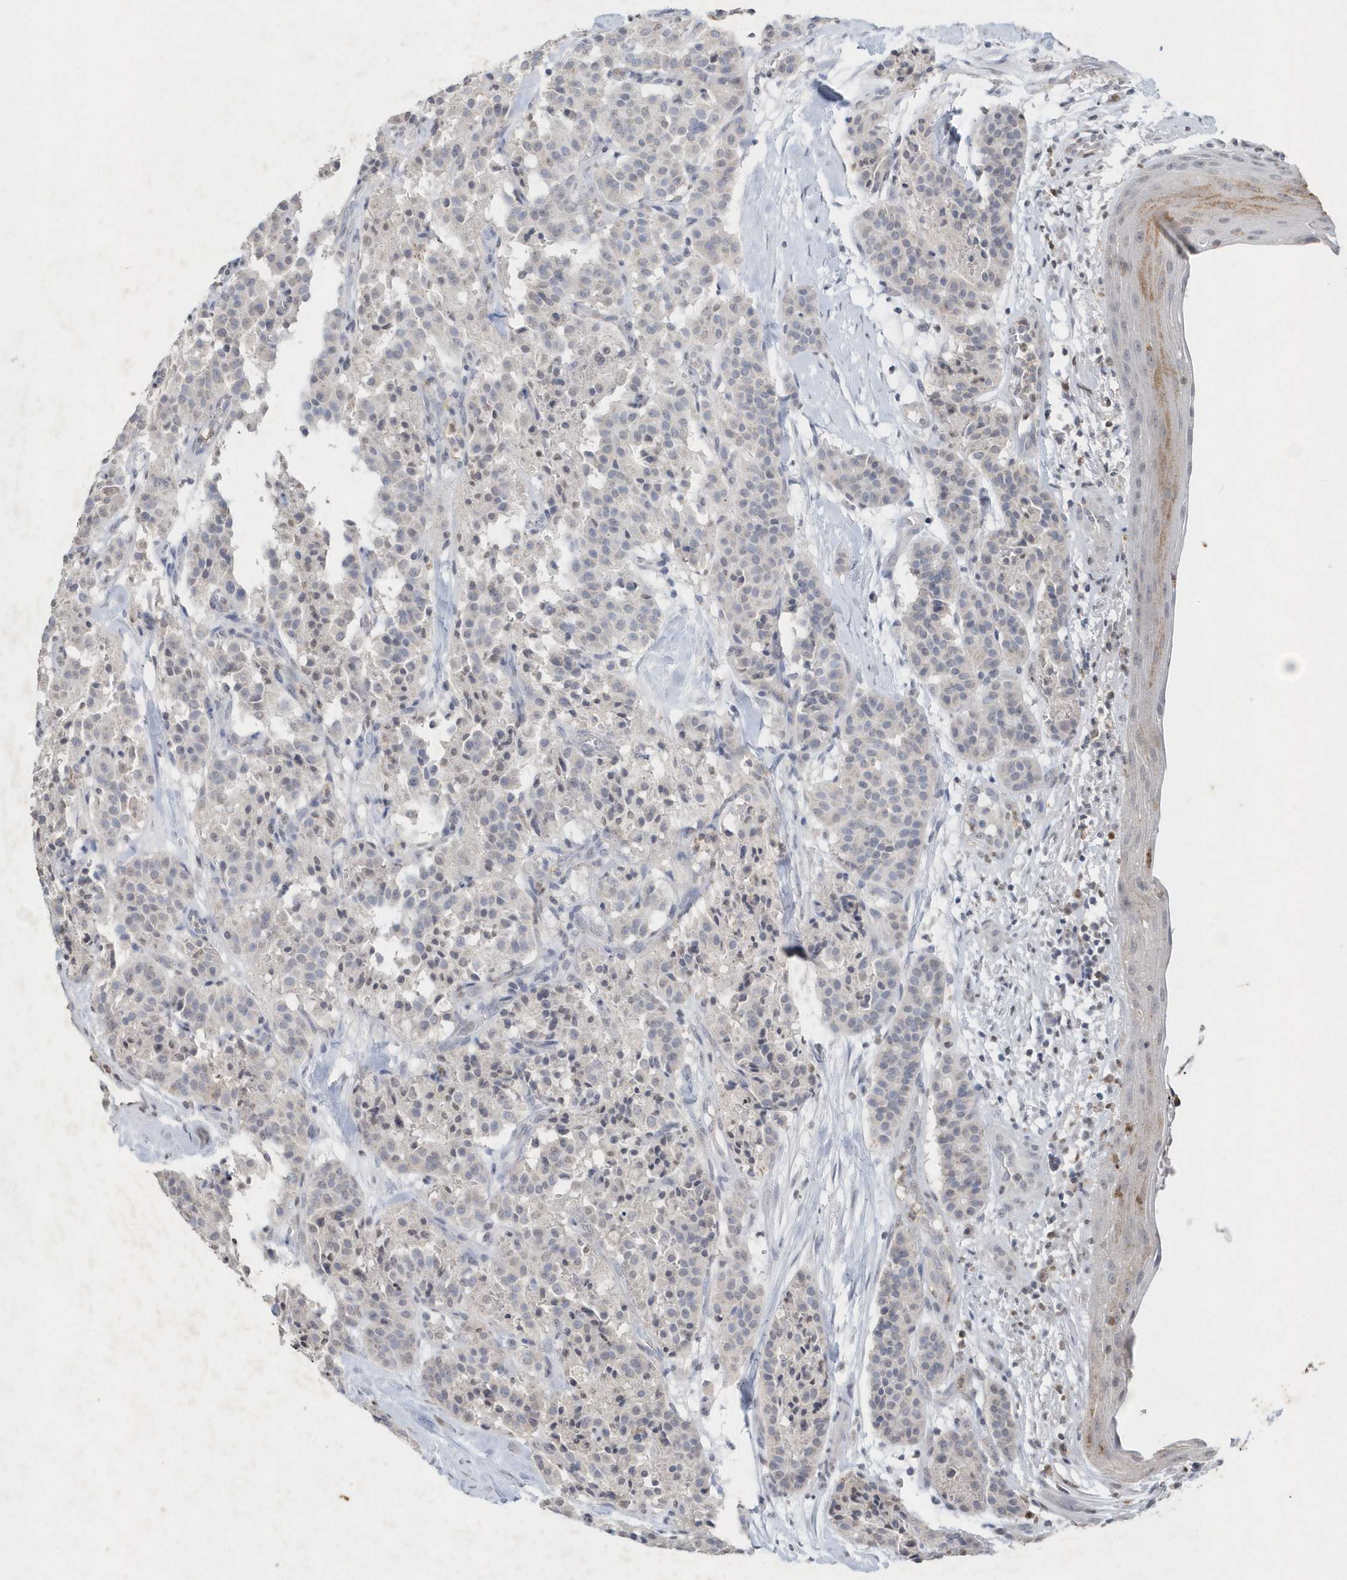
{"staining": {"intensity": "negative", "quantity": "none", "location": "none"}, "tissue": "carcinoid", "cell_type": "Tumor cells", "image_type": "cancer", "snomed": [{"axis": "morphology", "description": "Carcinoid, malignant, NOS"}, {"axis": "topography", "description": "Lung"}], "caption": "High magnification brightfield microscopy of carcinoid stained with DAB (3,3'-diaminobenzidine) (brown) and counterstained with hematoxylin (blue): tumor cells show no significant staining. (Immunohistochemistry (ihc), brightfield microscopy, high magnification).", "gene": "PDCD1", "patient": {"sex": "male", "age": 30}}